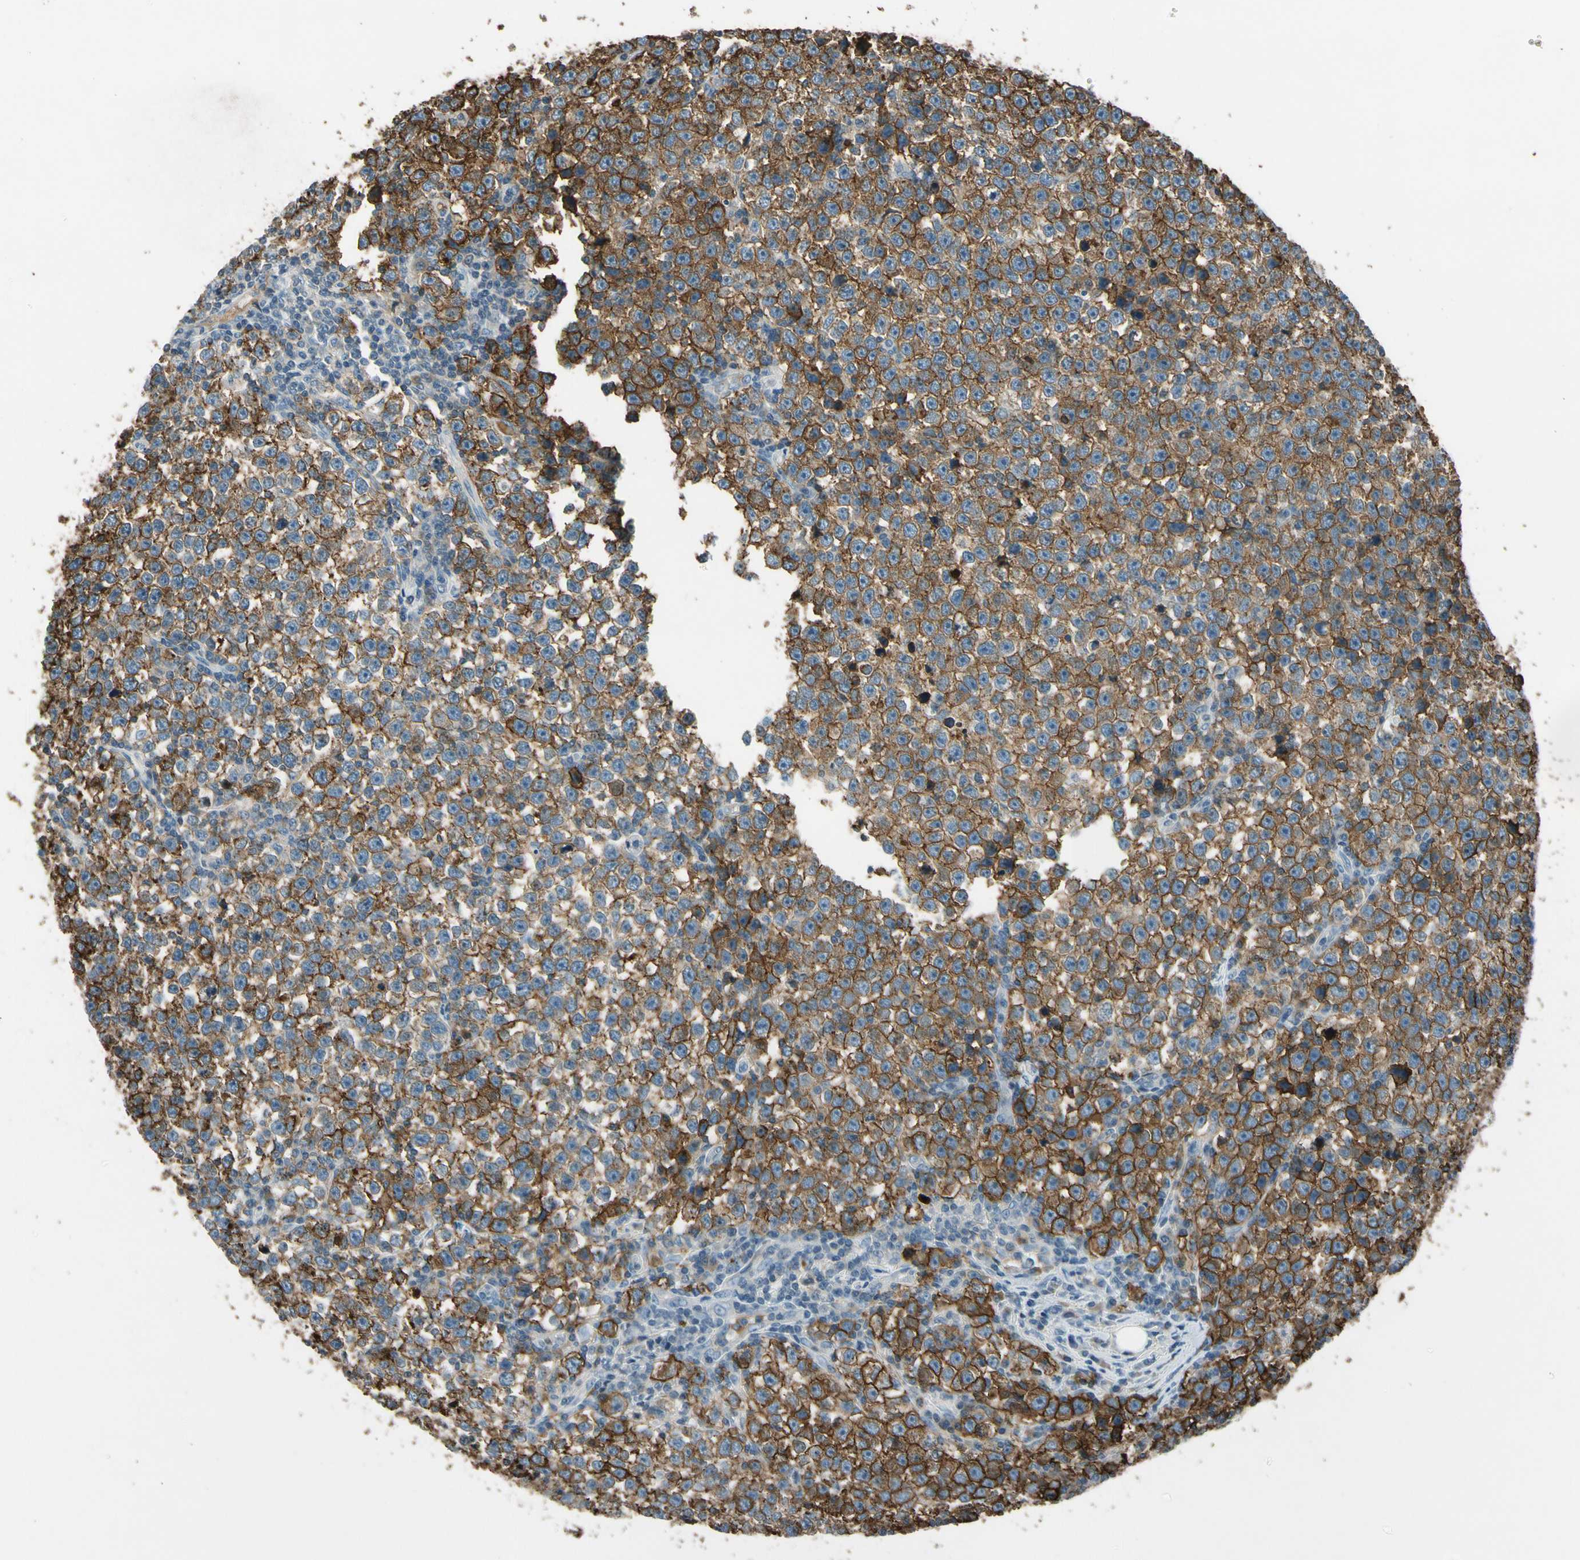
{"staining": {"intensity": "moderate", "quantity": ">75%", "location": "cytoplasmic/membranous"}, "tissue": "testis cancer", "cell_type": "Tumor cells", "image_type": "cancer", "snomed": [{"axis": "morphology", "description": "Seminoma, NOS"}, {"axis": "topography", "description": "Testis"}], "caption": "Moderate cytoplasmic/membranous expression is identified in approximately >75% of tumor cells in testis cancer. (Brightfield microscopy of DAB IHC at high magnification).", "gene": "PDPN", "patient": {"sex": "male", "age": 43}}